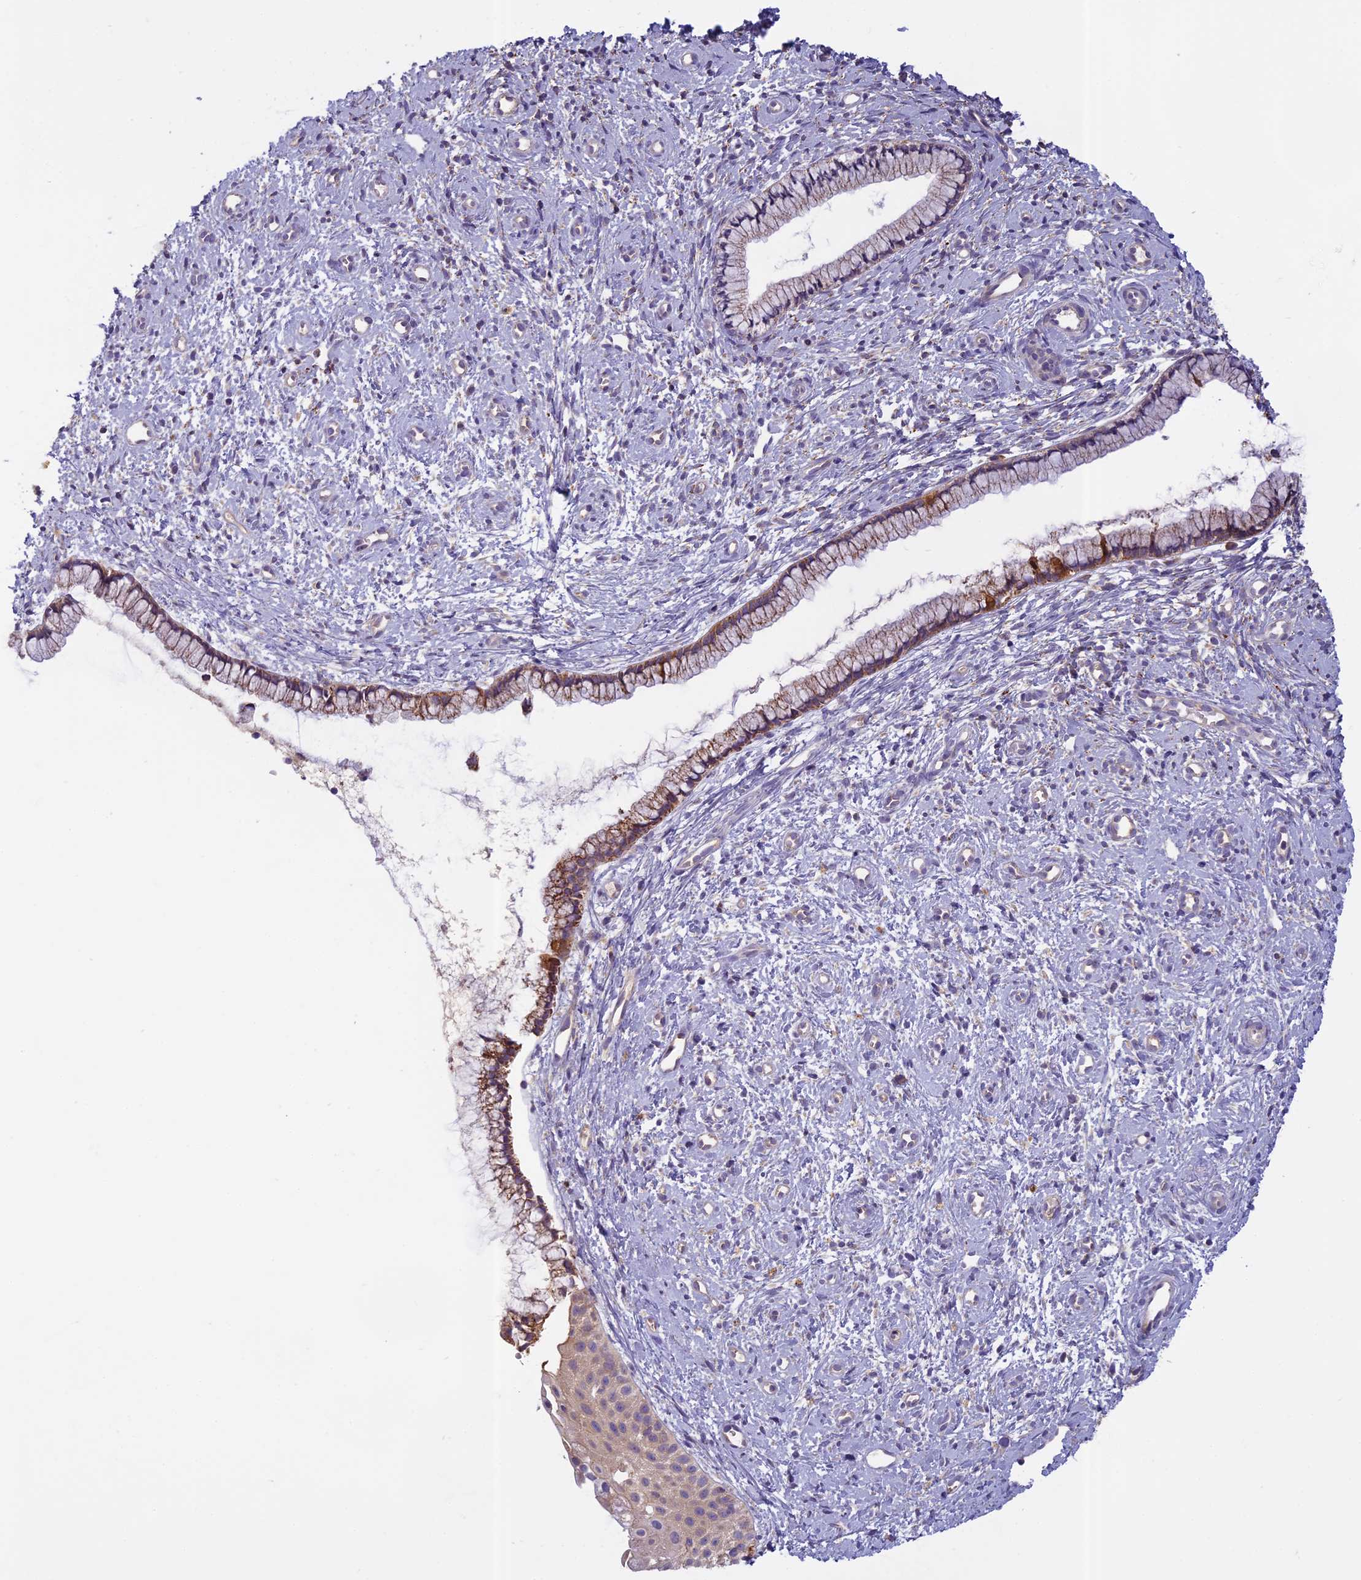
{"staining": {"intensity": "moderate", "quantity": ">75%", "location": "cytoplasmic/membranous"}, "tissue": "cervix", "cell_type": "Glandular cells", "image_type": "normal", "snomed": [{"axis": "morphology", "description": "Normal tissue, NOS"}, {"axis": "topography", "description": "Cervix"}], "caption": "Benign cervix displays moderate cytoplasmic/membranous positivity in approximately >75% of glandular cells The protein of interest is stained brown, and the nuclei are stained in blue (DAB IHC with brightfield microscopy, high magnification)..", "gene": "SEMA7A", "patient": {"sex": "female", "age": 57}}